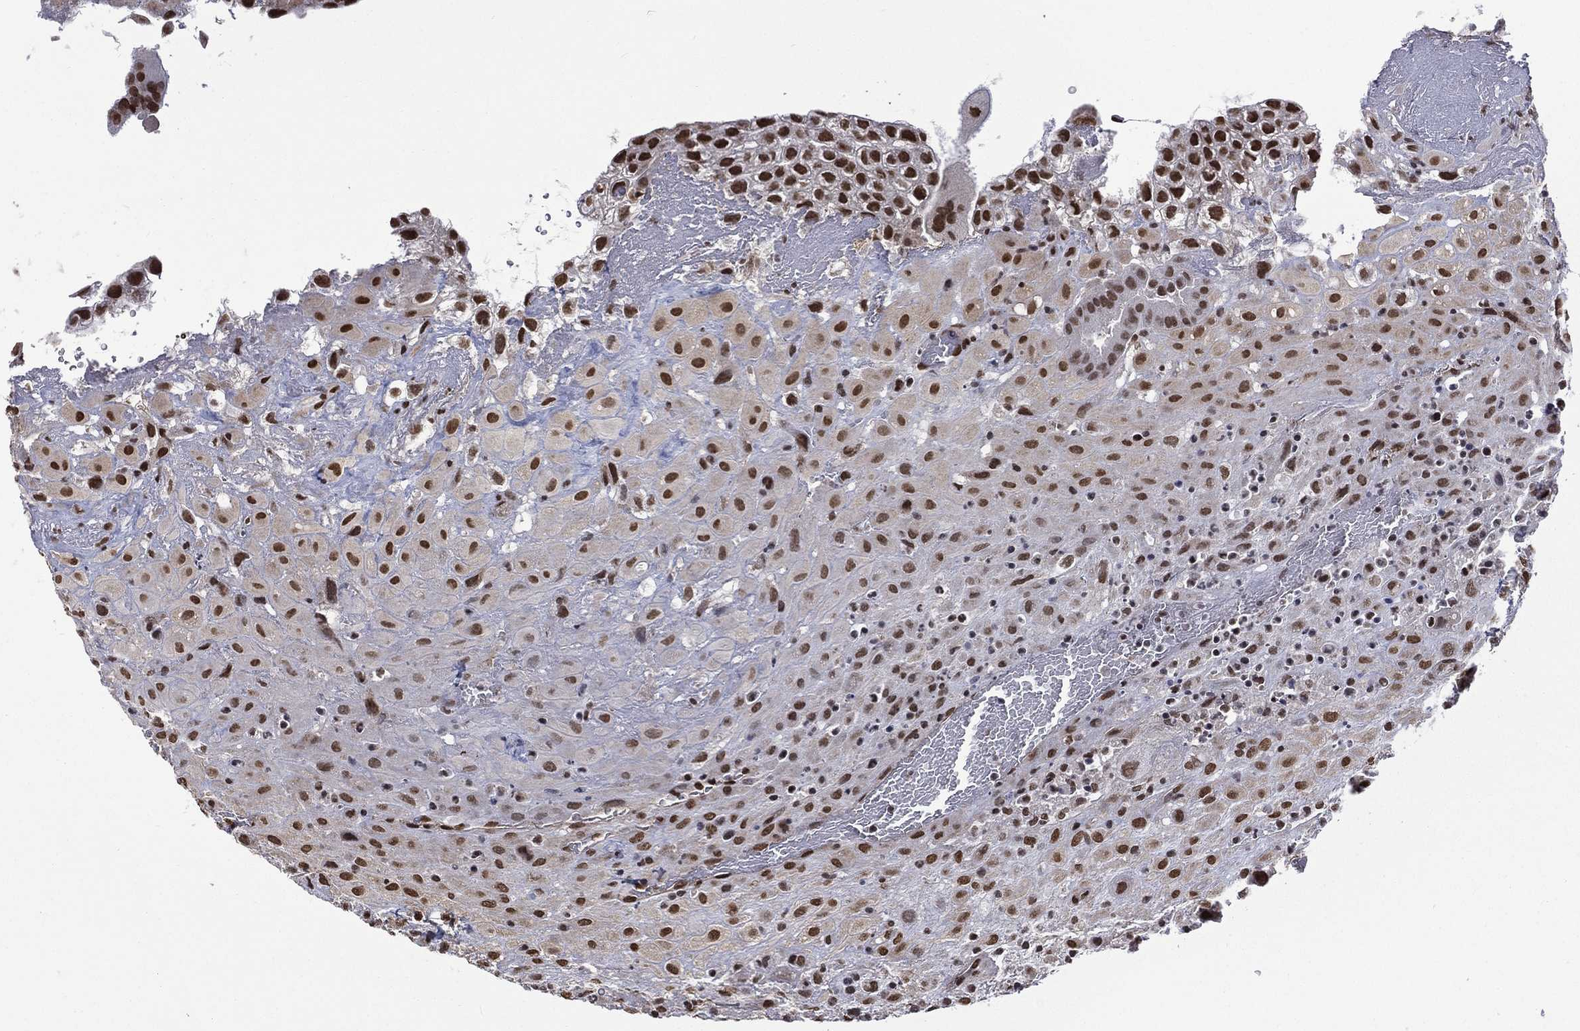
{"staining": {"intensity": "strong", "quantity": ">75%", "location": "nuclear"}, "tissue": "placenta", "cell_type": "Decidual cells", "image_type": "normal", "snomed": [{"axis": "morphology", "description": "Normal tissue, NOS"}, {"axis": "topography", "description": "Placenta"}], "caption": "Protein staining of benign placenta reveals strong nuclear expression in approximately >75% of decidual cells.", "gene": "C5orf24", "patient": {"sex": "female", "age": 19}}